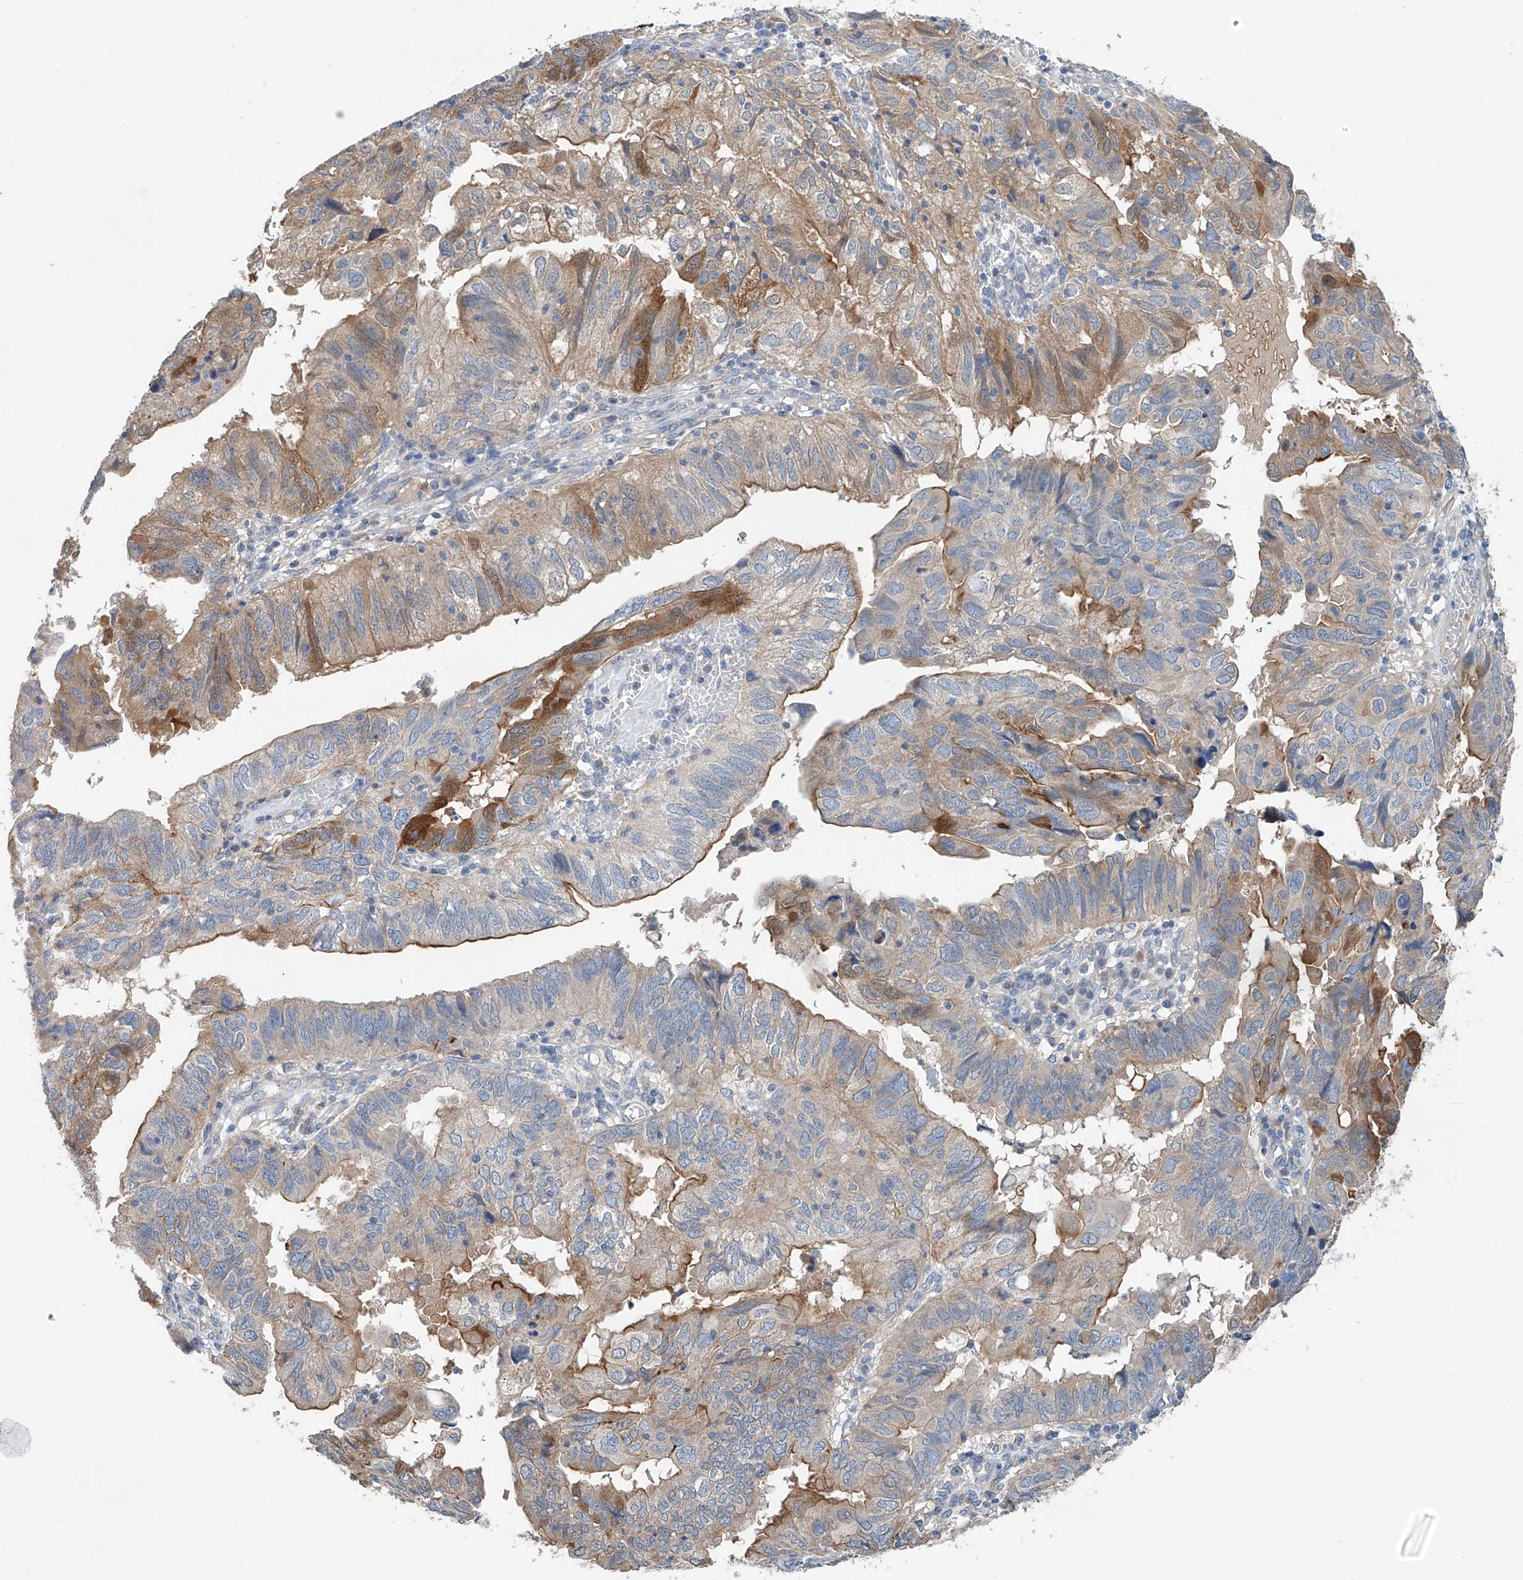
{"staining": {"intensity": "moderate", "quantity": "25%-75%", "location": "cytoplasmic/membranous"}, "tissue": "endometrial cancer", "cell_type": "Tumor cells", "image_type": "cancer", "snomed": [{"axis": "morphology", "description": "Adenocarcinoma, NOS"}, {"axis": "topography", "description": "Uterus"}], "caption": "Adenocarcinoma (endometrial) stained with immunohistochemistry exhibits moderate cytoplasmic/membranous staining in approximately 25%-75% of tumor cells.", "gene": "GPC4", "patient": {"sex": "female", "age": 77}}